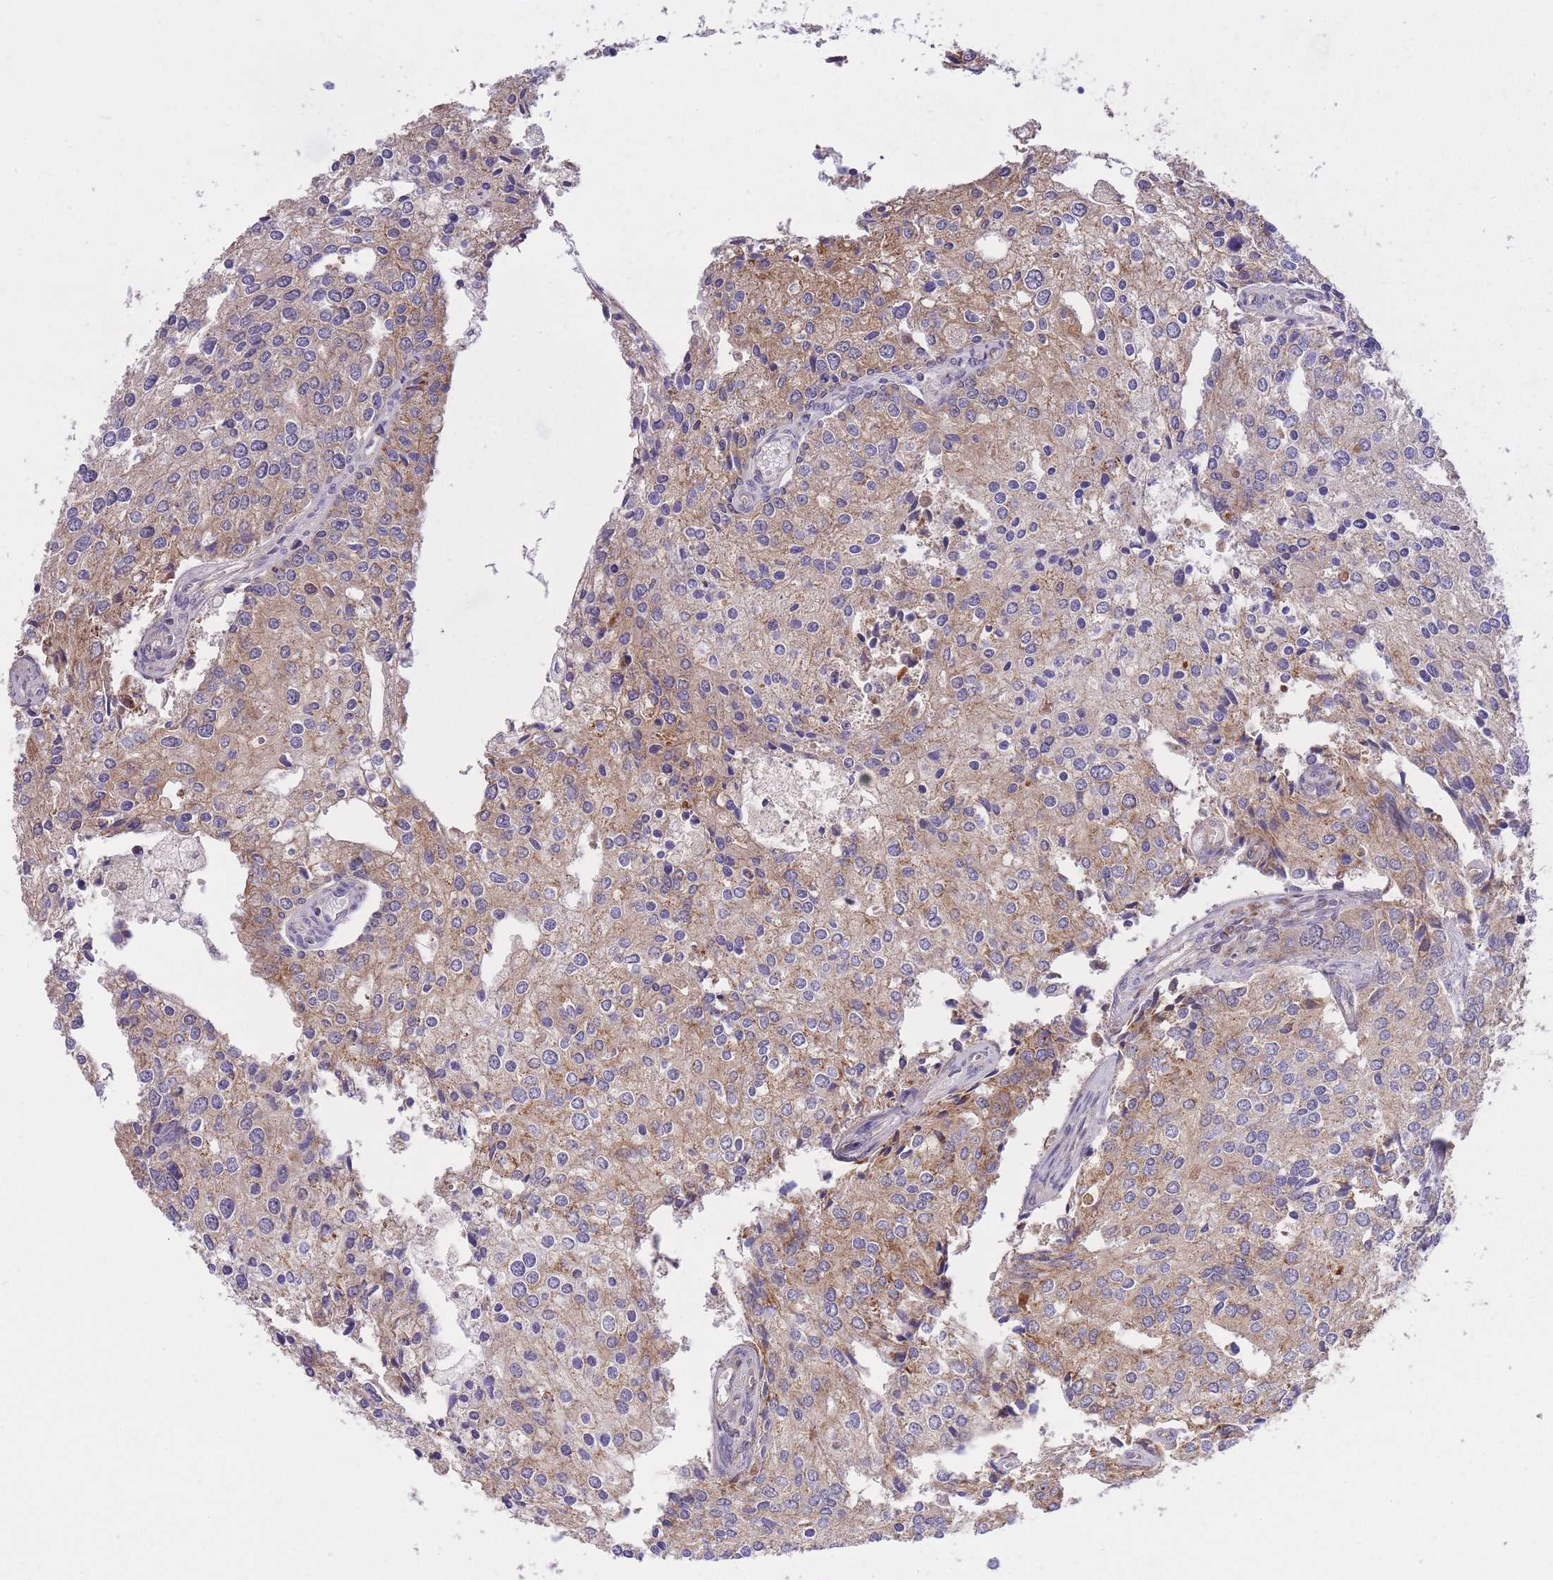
{"staining": {"intensity": "strong", "quantity": "25%-75%", "location": "cytoplasmic/membranous"}, "tissue": "prostate cancer", "cell_type": "Tumor cells", "image_type": "cancer", "snomed": [{"axis": "morphology", "description": "Adenocarcinoma, High grade"}, {"axis": "topography", "description": "Prostate"}], "caption": "The image demonstrates a brown stain indicating the presence of a protein in the cytoplasmic/membranous of tumor cells in prostate adenocarcinoma (high-grade). Immunohistochemistry stains the protein in brown and the nuclei are stained blue.", "gene": "EXOSC8", "patient": {"sex": "male", "age": 62}}